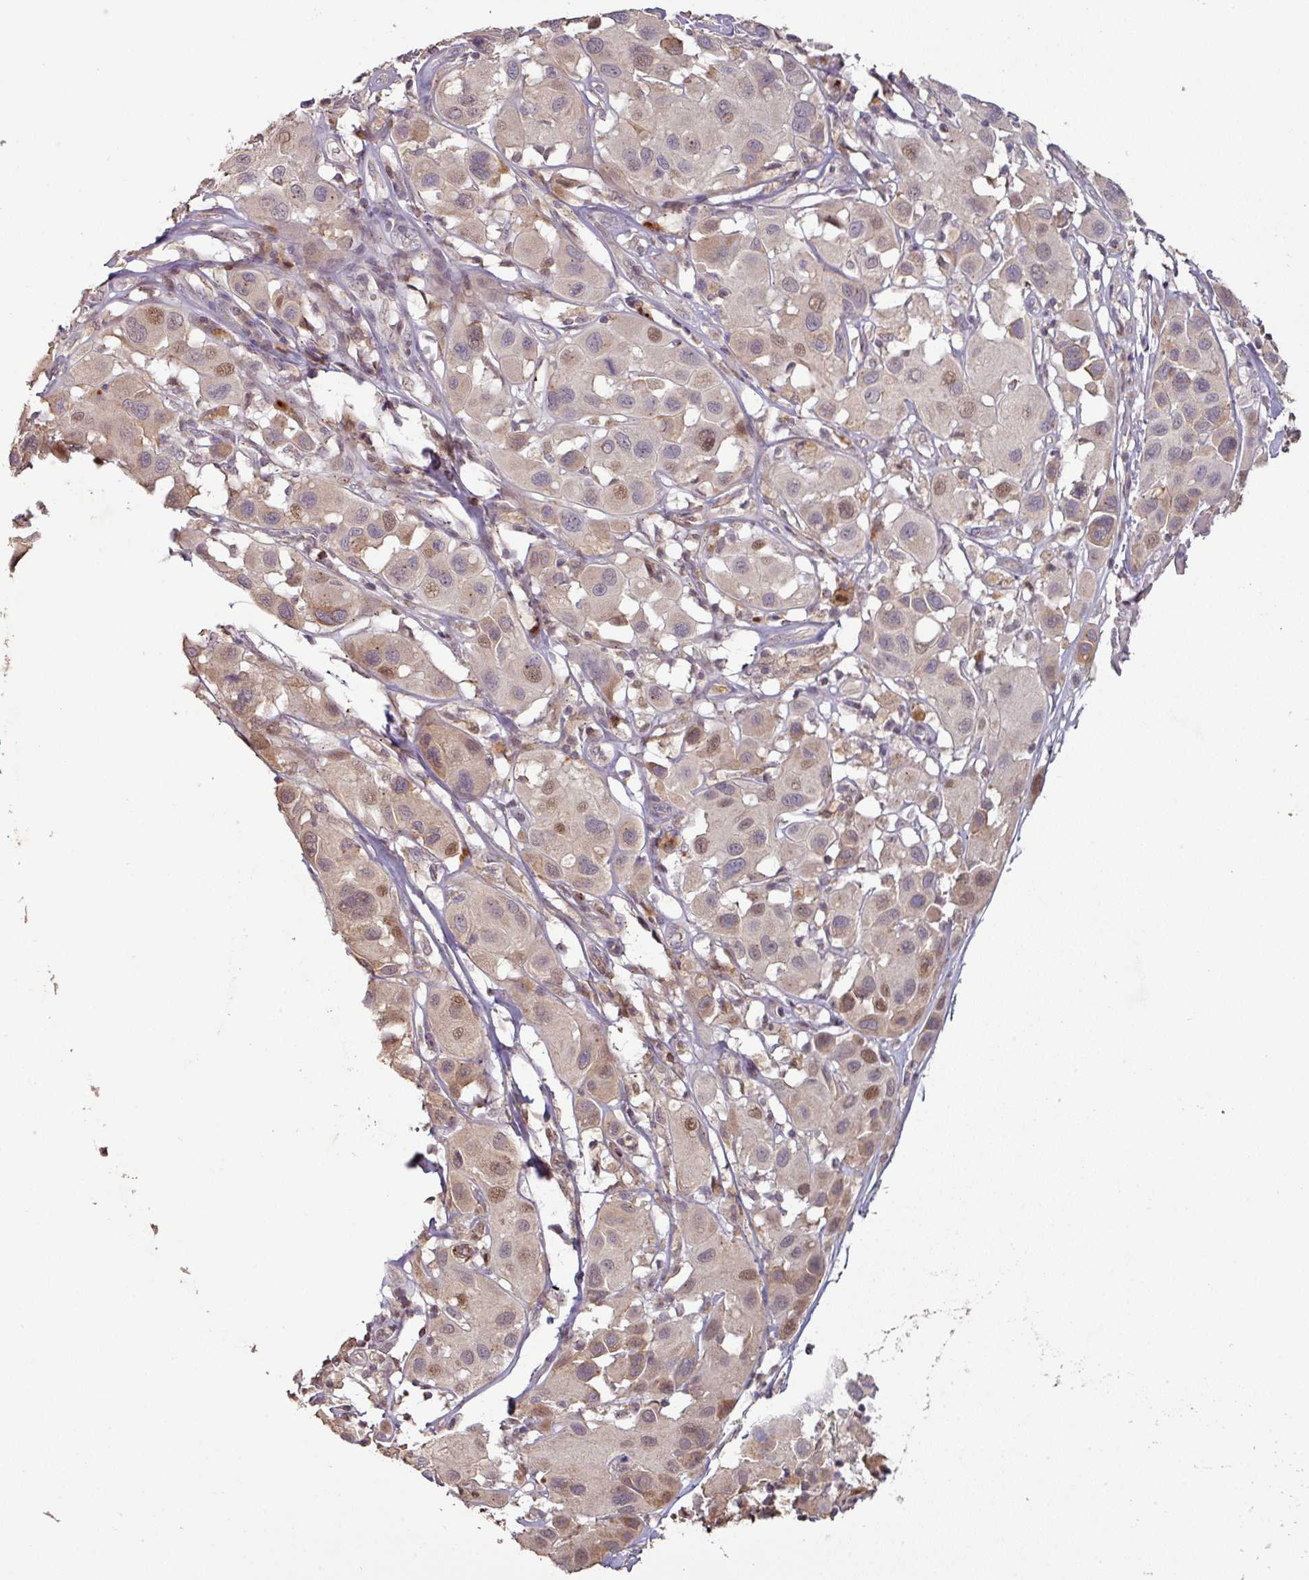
{"staining": {"intensity": "moderate", "quantity": "<25%", "location": "cytoplasmic/membranous,nuclear"}, "tissue": "melanoma", "cell_type": "Tumor cells", "image_type": "cancer", "snomed": [{"axis": "morphology", "description": "Malignant melanoma, Metastatic site"}, {"axis": "topography", "description": "Skin"}], "caption": "Immunohistochemical staining of human melanoma reveals moderate cytoplasmic/membranous and nuclear protein positivity in approximately <25% of tumor cells.", "gene": "CXCR5", "patient": {"sex": "male", "age": 41}}